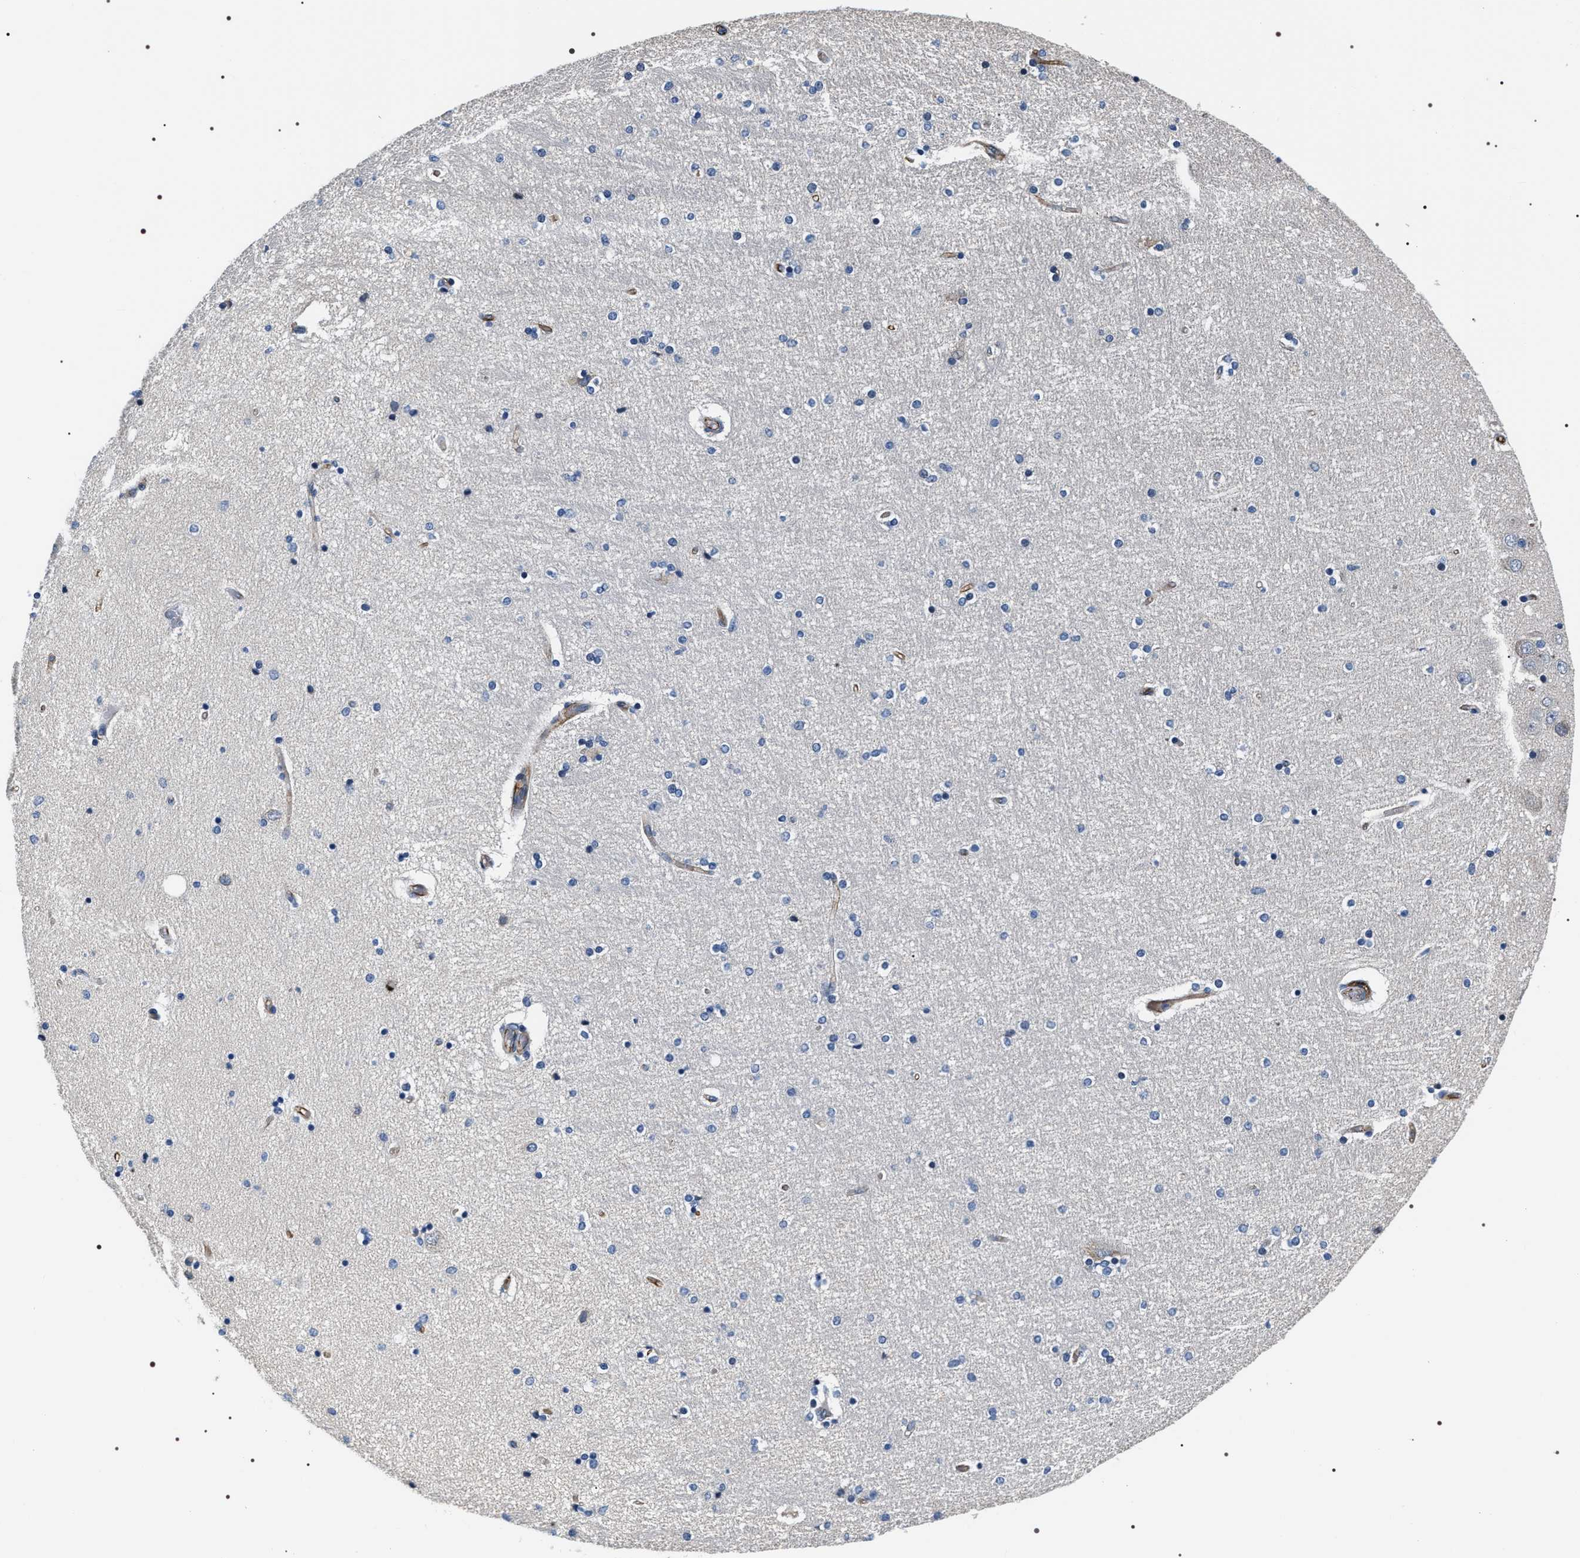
{"staining": {"intensity": "negative", "quantity": "none", "location": "none"}, "tissue": "hippocampus", "cell_type": "Glial cells", "image_type": "normal", "snomed": [{"axis": "morphology", "description": "Normal tissue, NOS"}, {"axis": "topography", "description": "Hippocampus"}], "caption": "Glial cells show no significant staining in normal hippocampus. (Brightfield microscopy of DAB (3,3'-diaminobenzidine) IHC at high magnification).", "gene": "PKD1L1", "patient": {"sex": "female", "age": 54}}